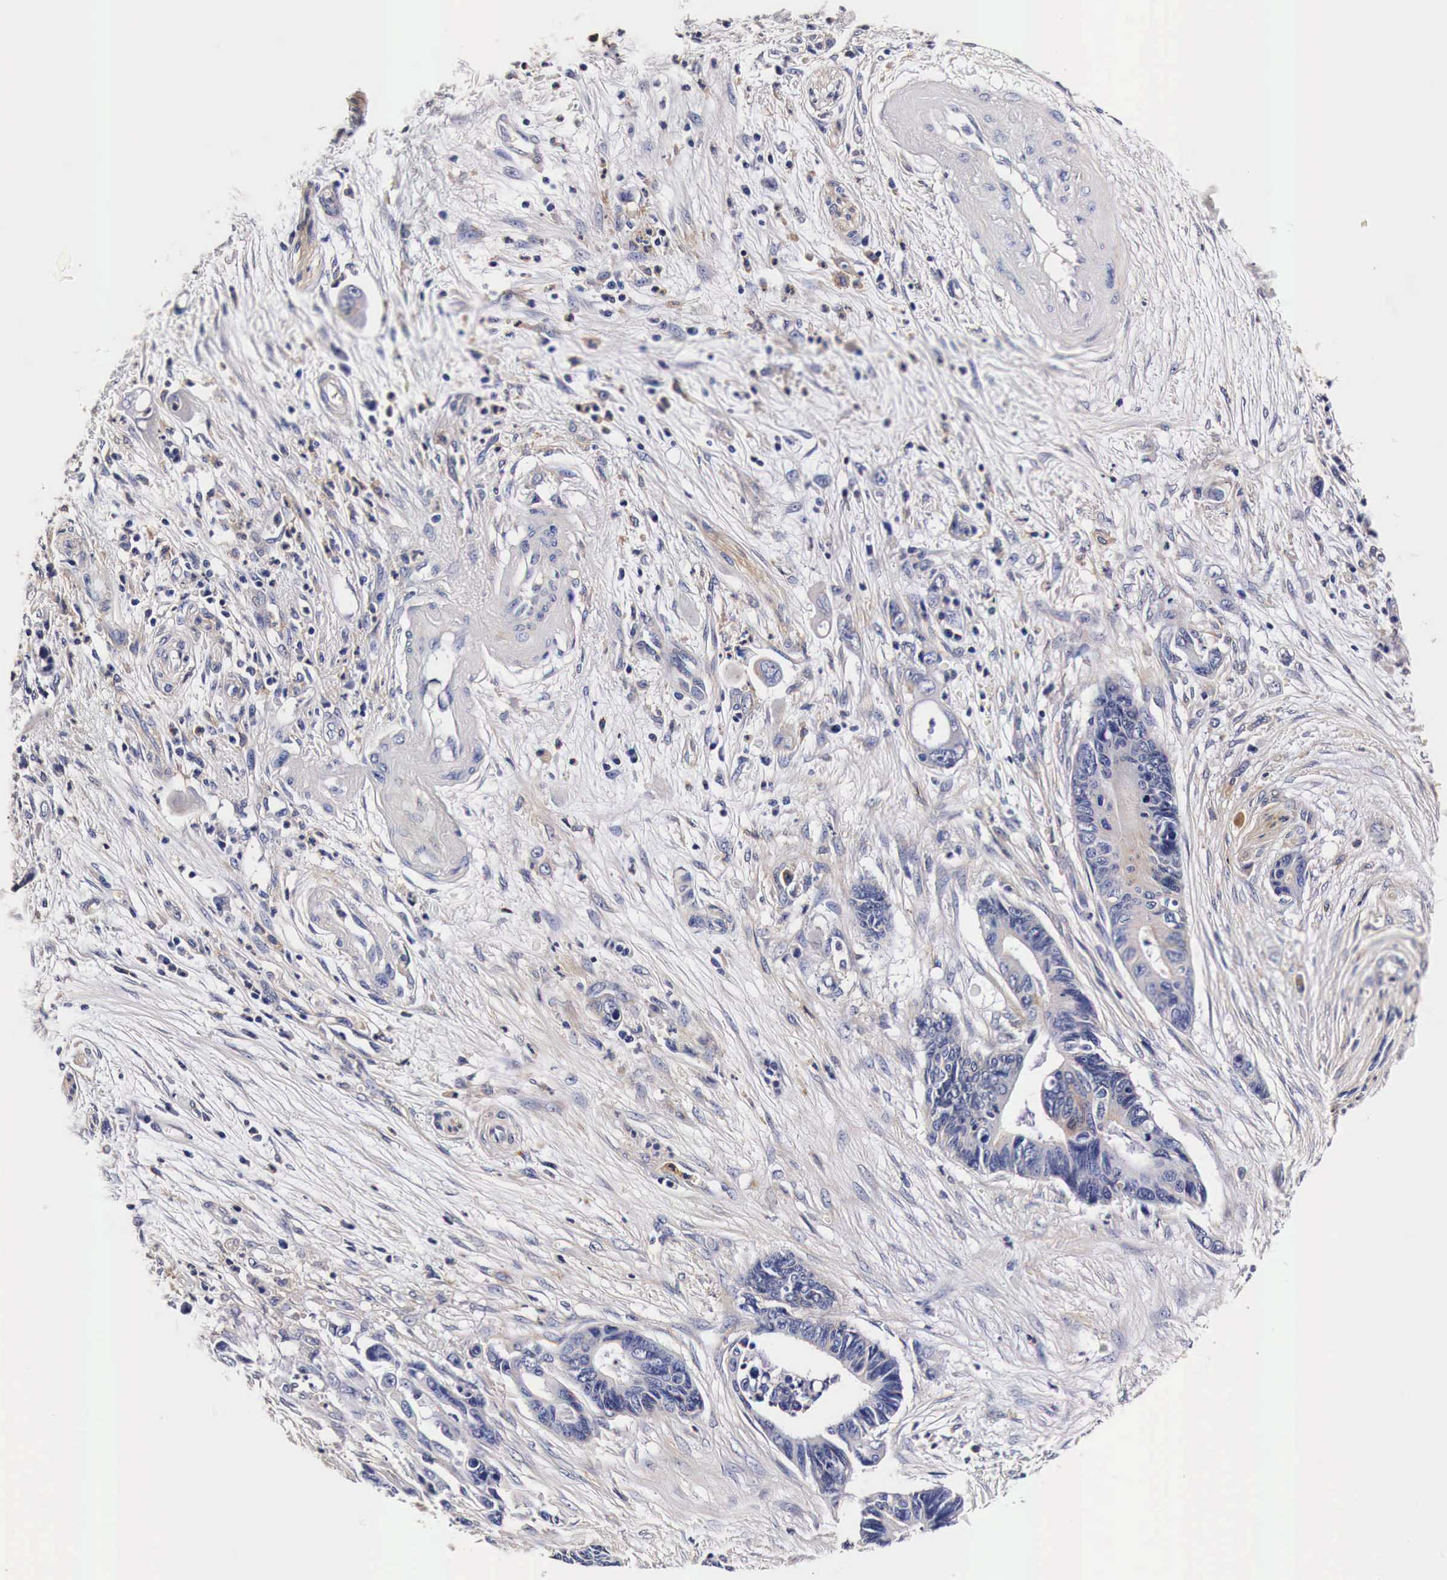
{"staining": {"intensity": "weak", "quantity": "<25%", "location": "cytoplasmic/membranous"}, "tissue": "pancreatic cancer", "cell_type": "Tumor cells", "image_type": "cancer", "snomed": [{"axis": "morphology", "description": "Adenocarcinoma, NOS"}, {"axis": "topography", "description": "Pancreas"}], "caption": "High power microscopy image of an immunohistochemistry histopathology image of pancreatic cancer (adenocarcinoma), revealing no significant positivity in tumor cells. Nuclei are stained in blue.", "gene": "RP2", "patient": {"sex": "female", "age": 70}}